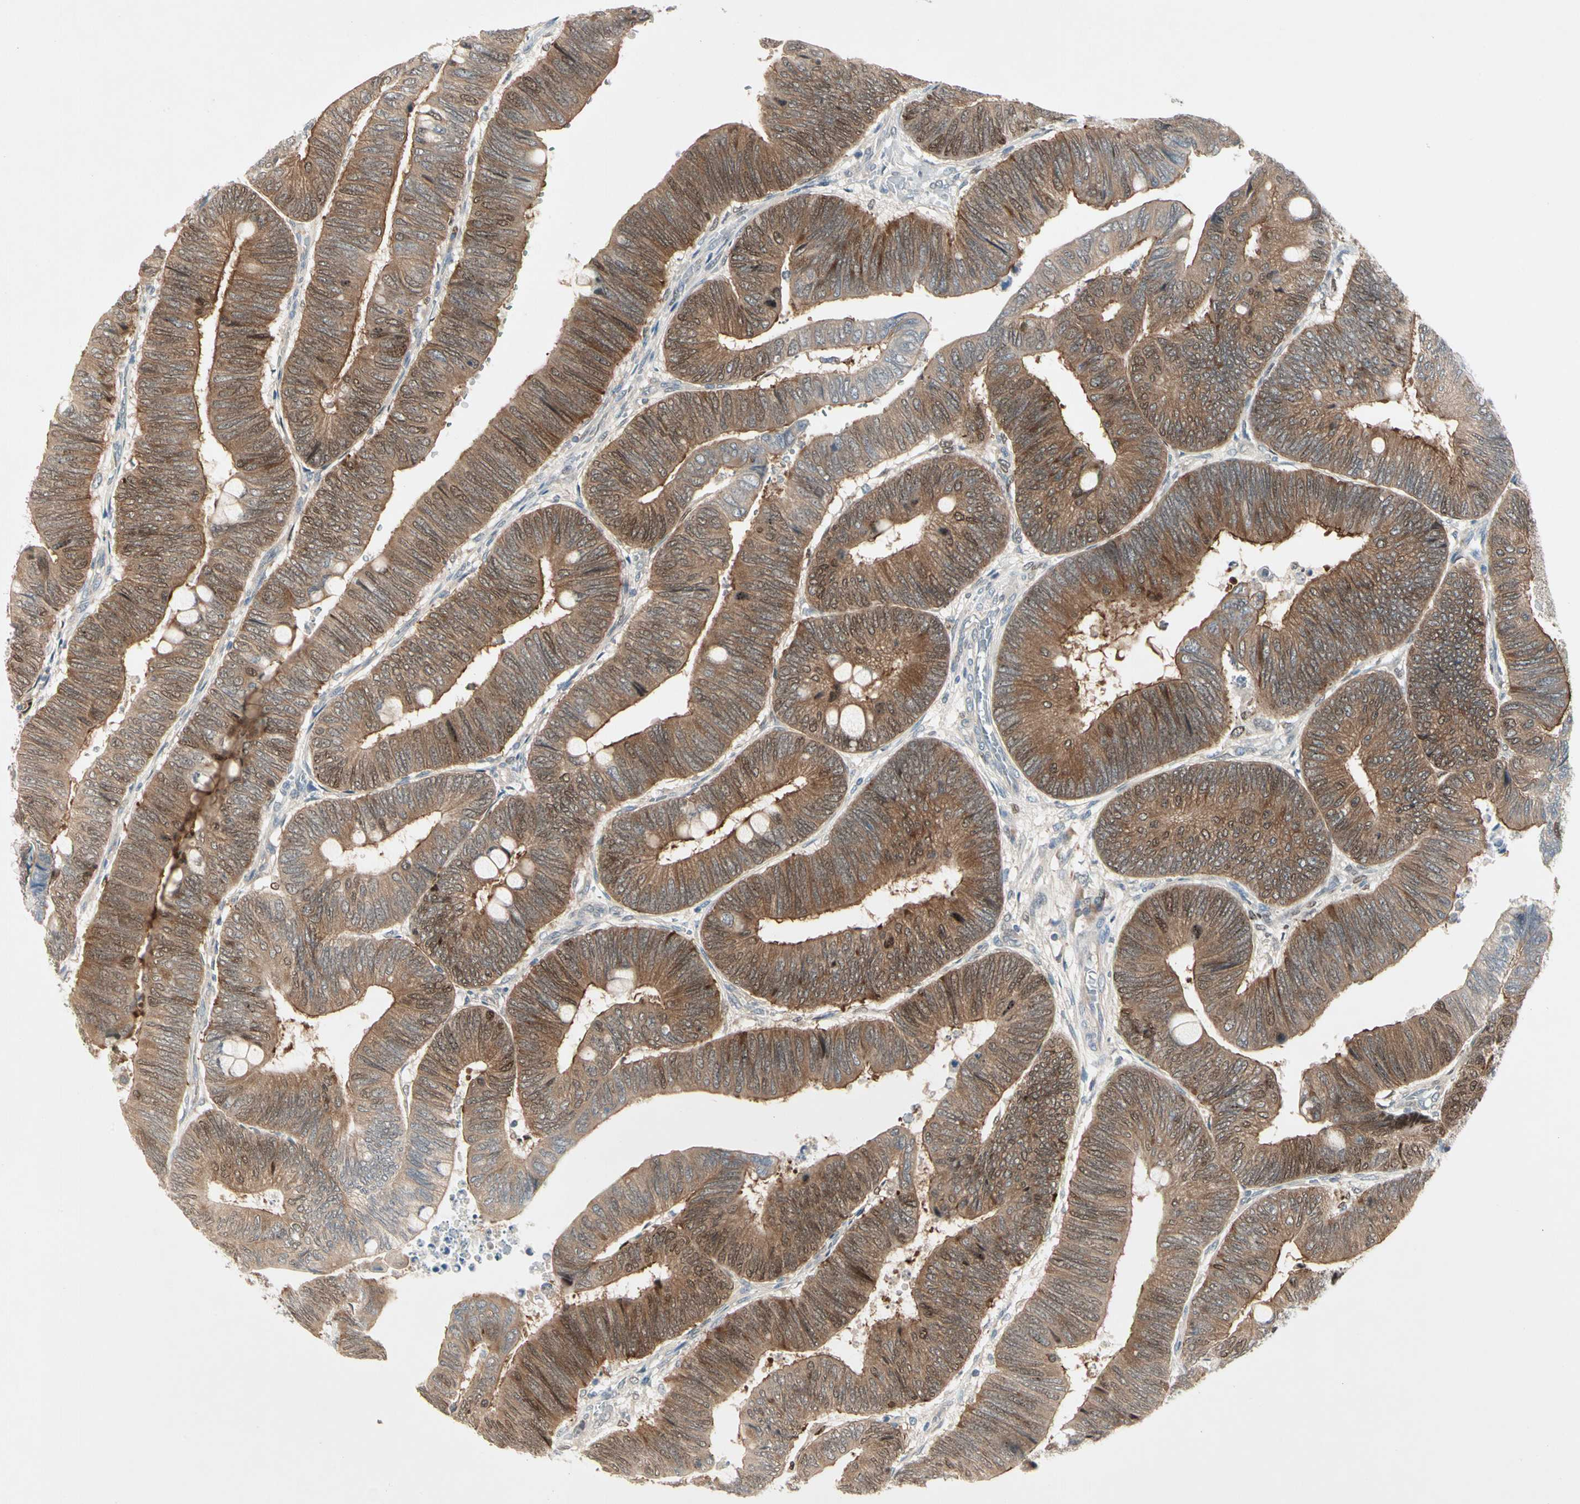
{"staining": {"intensity": "moderate", "quantity": ">75%", "location": "cytoplasmic/membranous,nuclear"}, "tissue": "colorectal cancer", "cell_type": "Tumor cells", "image_type": "cancer", "snomed": [{"axis": "morphology", "description": "Normal tissue, NOS"}, {"axis": "morphology", "description": "Adenocarcinoma, NOS"}, {"axis": "topography", "description": "Rectum"}, {"axis": "topography", "description": "Peripheral nerve tissue"}], "caption": "Brown immunohistochemical staining in human colorectal cancer displays moderate cytoplasmic/membranous and nuclear positivity in approximately >75% of tumor cells. (DAB IHC with brightfield microscopy, high magnification).", "gene": "IL1R1", "patient": {"sex": "male", "age": 92}}